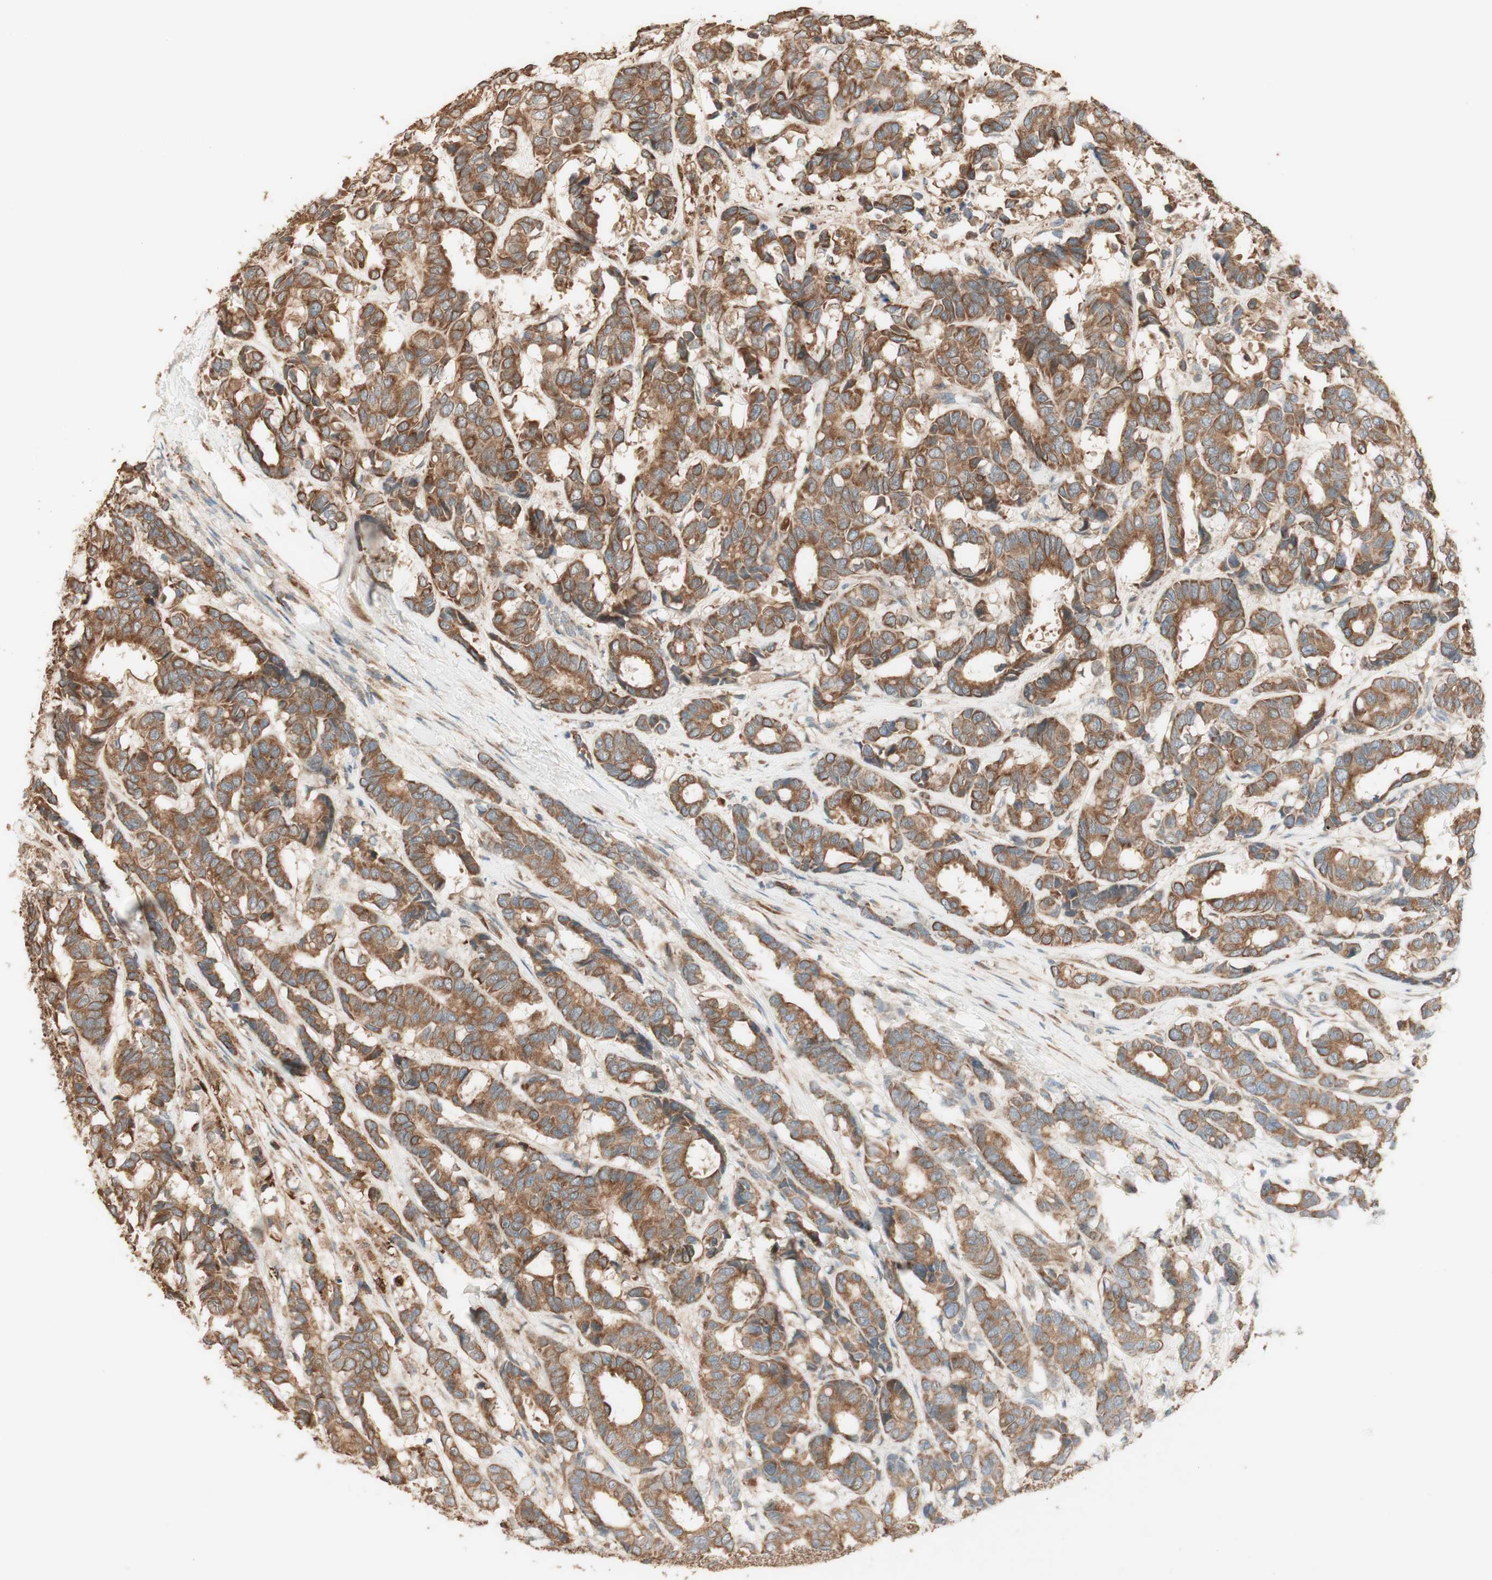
{"staining": {"intensity": "moderate", "quantity": ">75%", "location": "cytoplasmic/membranous"}, "tissue": "breast cancer", "cell_type": "Tumor cells", "image_type": "cancer", "snomed": [{"axis": "morphology", "description": "Duct carcinoma"}, {"axis": "topography", "description": "Breast"}], "caption": "Infiltrating ductal carcinoma (breast) stained with DAB IHC exhibits medium levels of moderate cytoplasmic/membranous expression in approximately >75% of tumor cells. The protein is shown in brown color, while the nuclei are stained blue.", "gene": "CLCN2", "patient": {"sex": "female", "age": 87}}